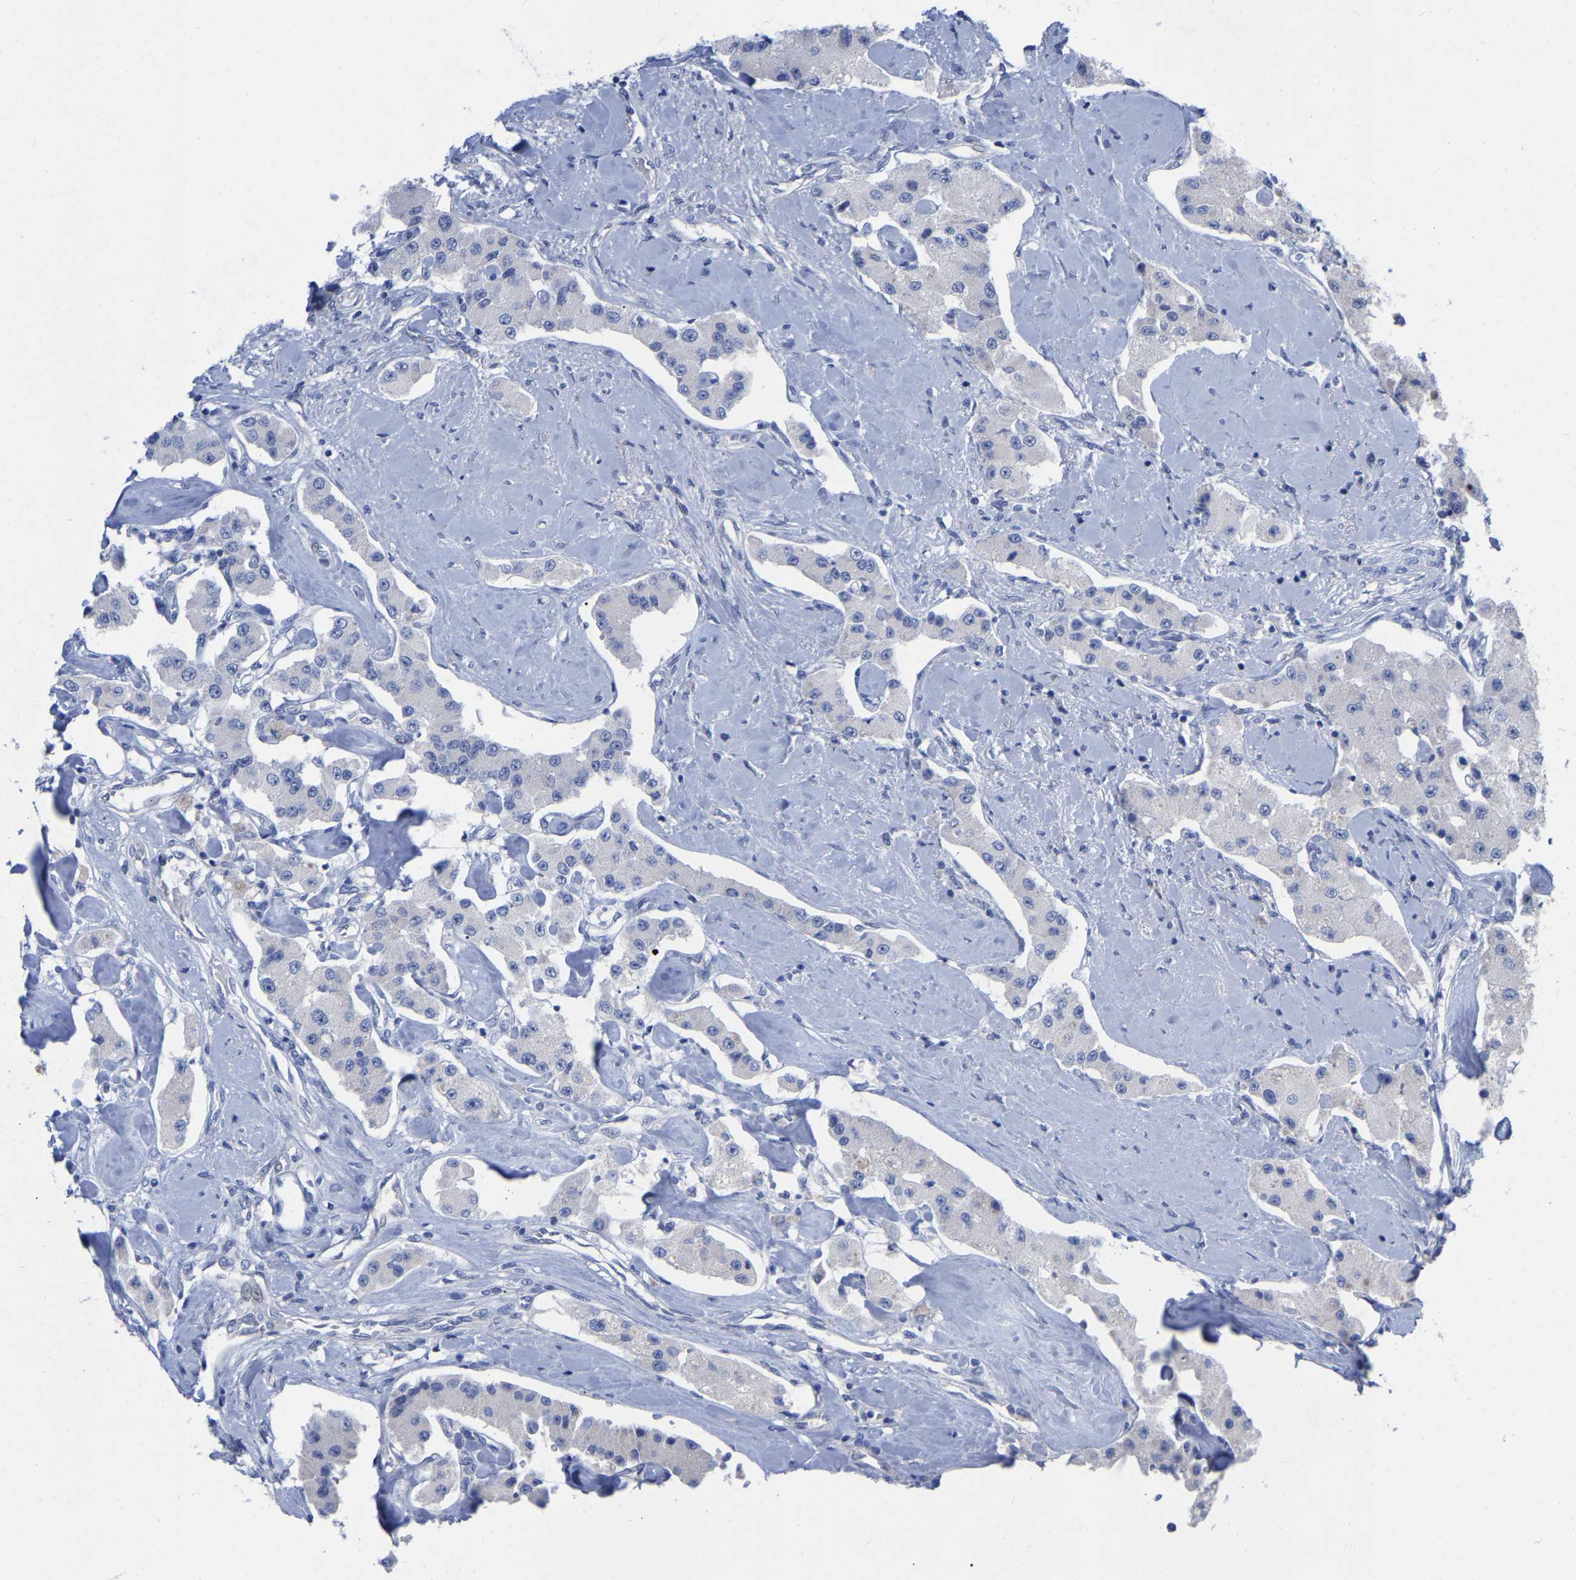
{"staining": {"intensity": "negative", "quantity": "none", "location": "none"}, "tissue": "carcinoid", "cell_type": "Tumor cells", "image_type": "cancer", "snomed": [{"axis": "morphology", "description": "Carcinoid, malignant, NOS"}, {"axis": "topography", "description": "Pancreas"}], "caption": "The micrograph demonstrates no significant expression in tumor cells of carcinoid. Nuclei are stained in blue.", "gene": "HAPLN1", "patient": {"sex": "male", "age": 41}}